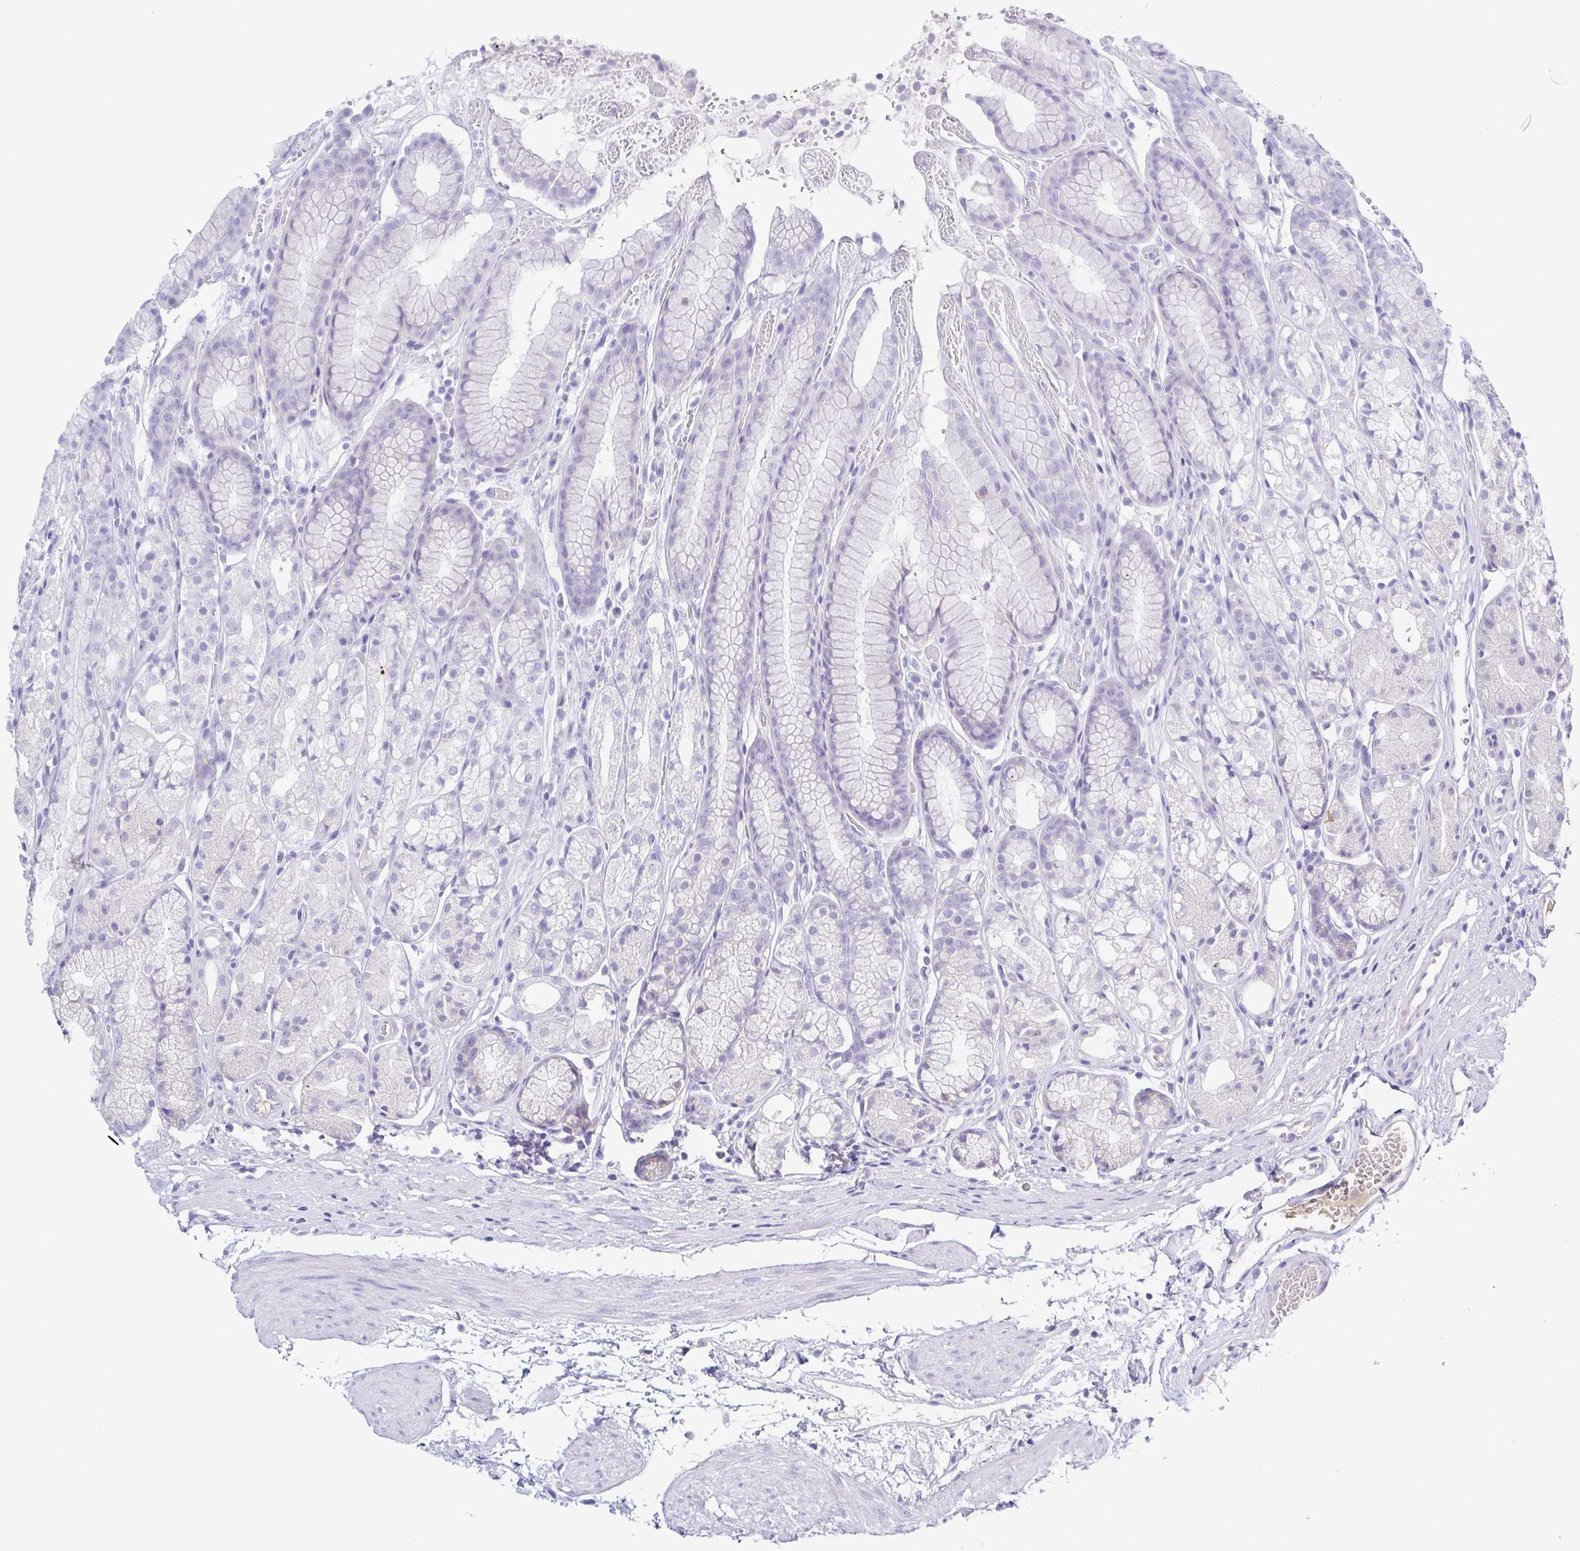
{"staining": {"intensity": "negative", "quantity": "none", "location": "none"}, "tissue": "stomach", "cell_type": "Glandular cells", "image_type": "normal", "snomed": [{"axis": "morphology", "description": "Normal tissue, NOS"}, {"axis": "topography", "description": "Smooth muscle"}, {"axis": "topography", "description": "Stomach"}], "caption": "DAB (3,3'-diaminobenzidine) immunohistochemical staining of unremarkable stomach exhibits no significant positivity in glandular cells.", "gene": "A1BG", "patient": {"sex": "male", "age": 70}}